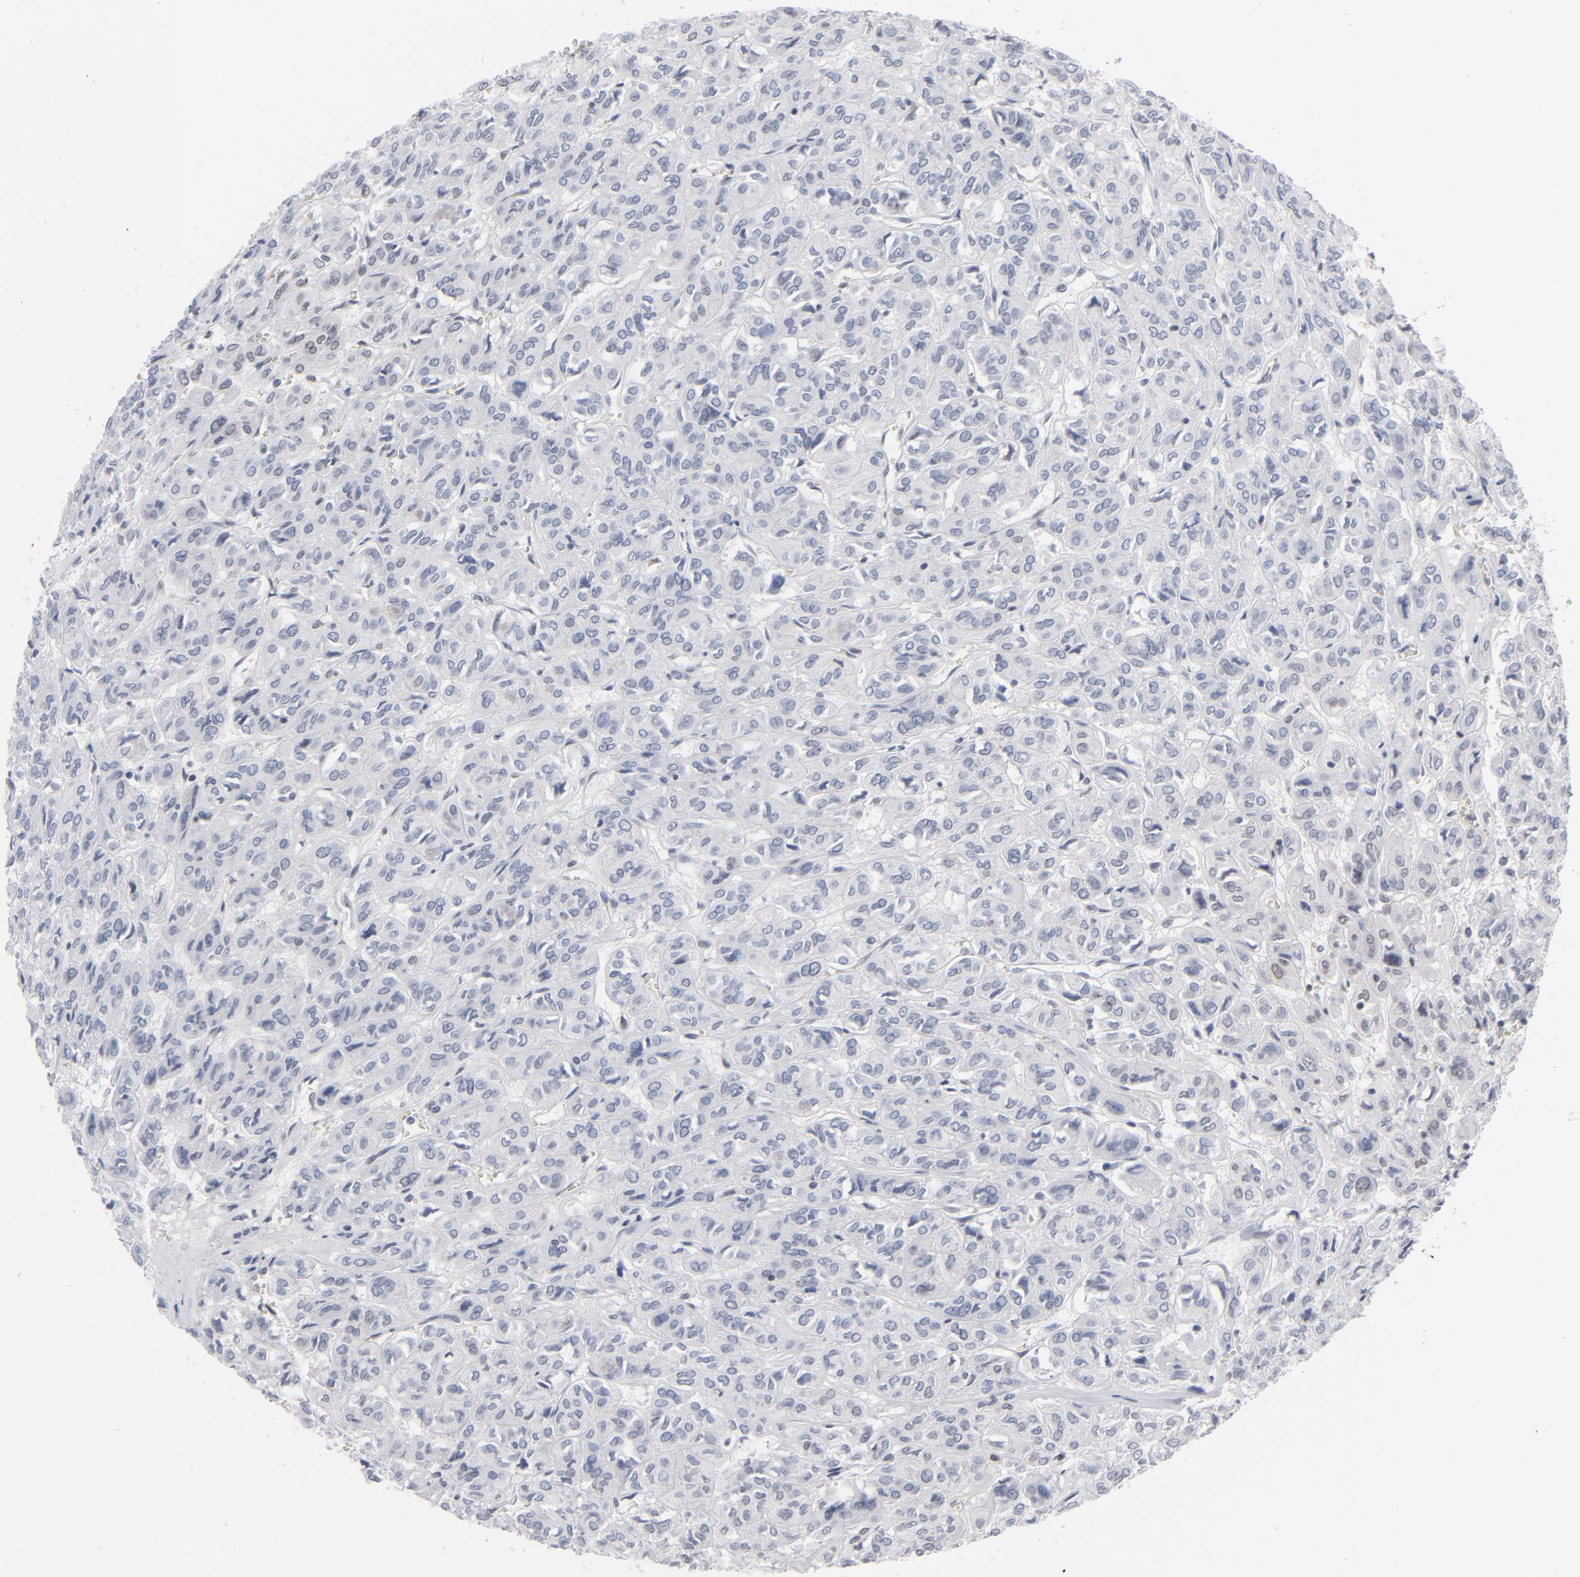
{"staining": {"intensity": "negative", "quantity": "none", "location": "none"}, "tissue": "thyroid cancer", "cell_type": "Tumor cells", "image_type": "cancer", "snomed": [{"axis": "morphology", "description": "Follicular adenoma carcinoma, NOS"}, {"axis": "topography", "description": "Thyroid gland"}], "caption": "This micrograph is of follicular adenoma carcinoma (thyroid) stained with IHC to label a protein in brown with the nuclei are counter-stained blue. There is no positivity in tumor cells.", "gene": "IRF9", "patient": {"sex": "female", "age": 71}}